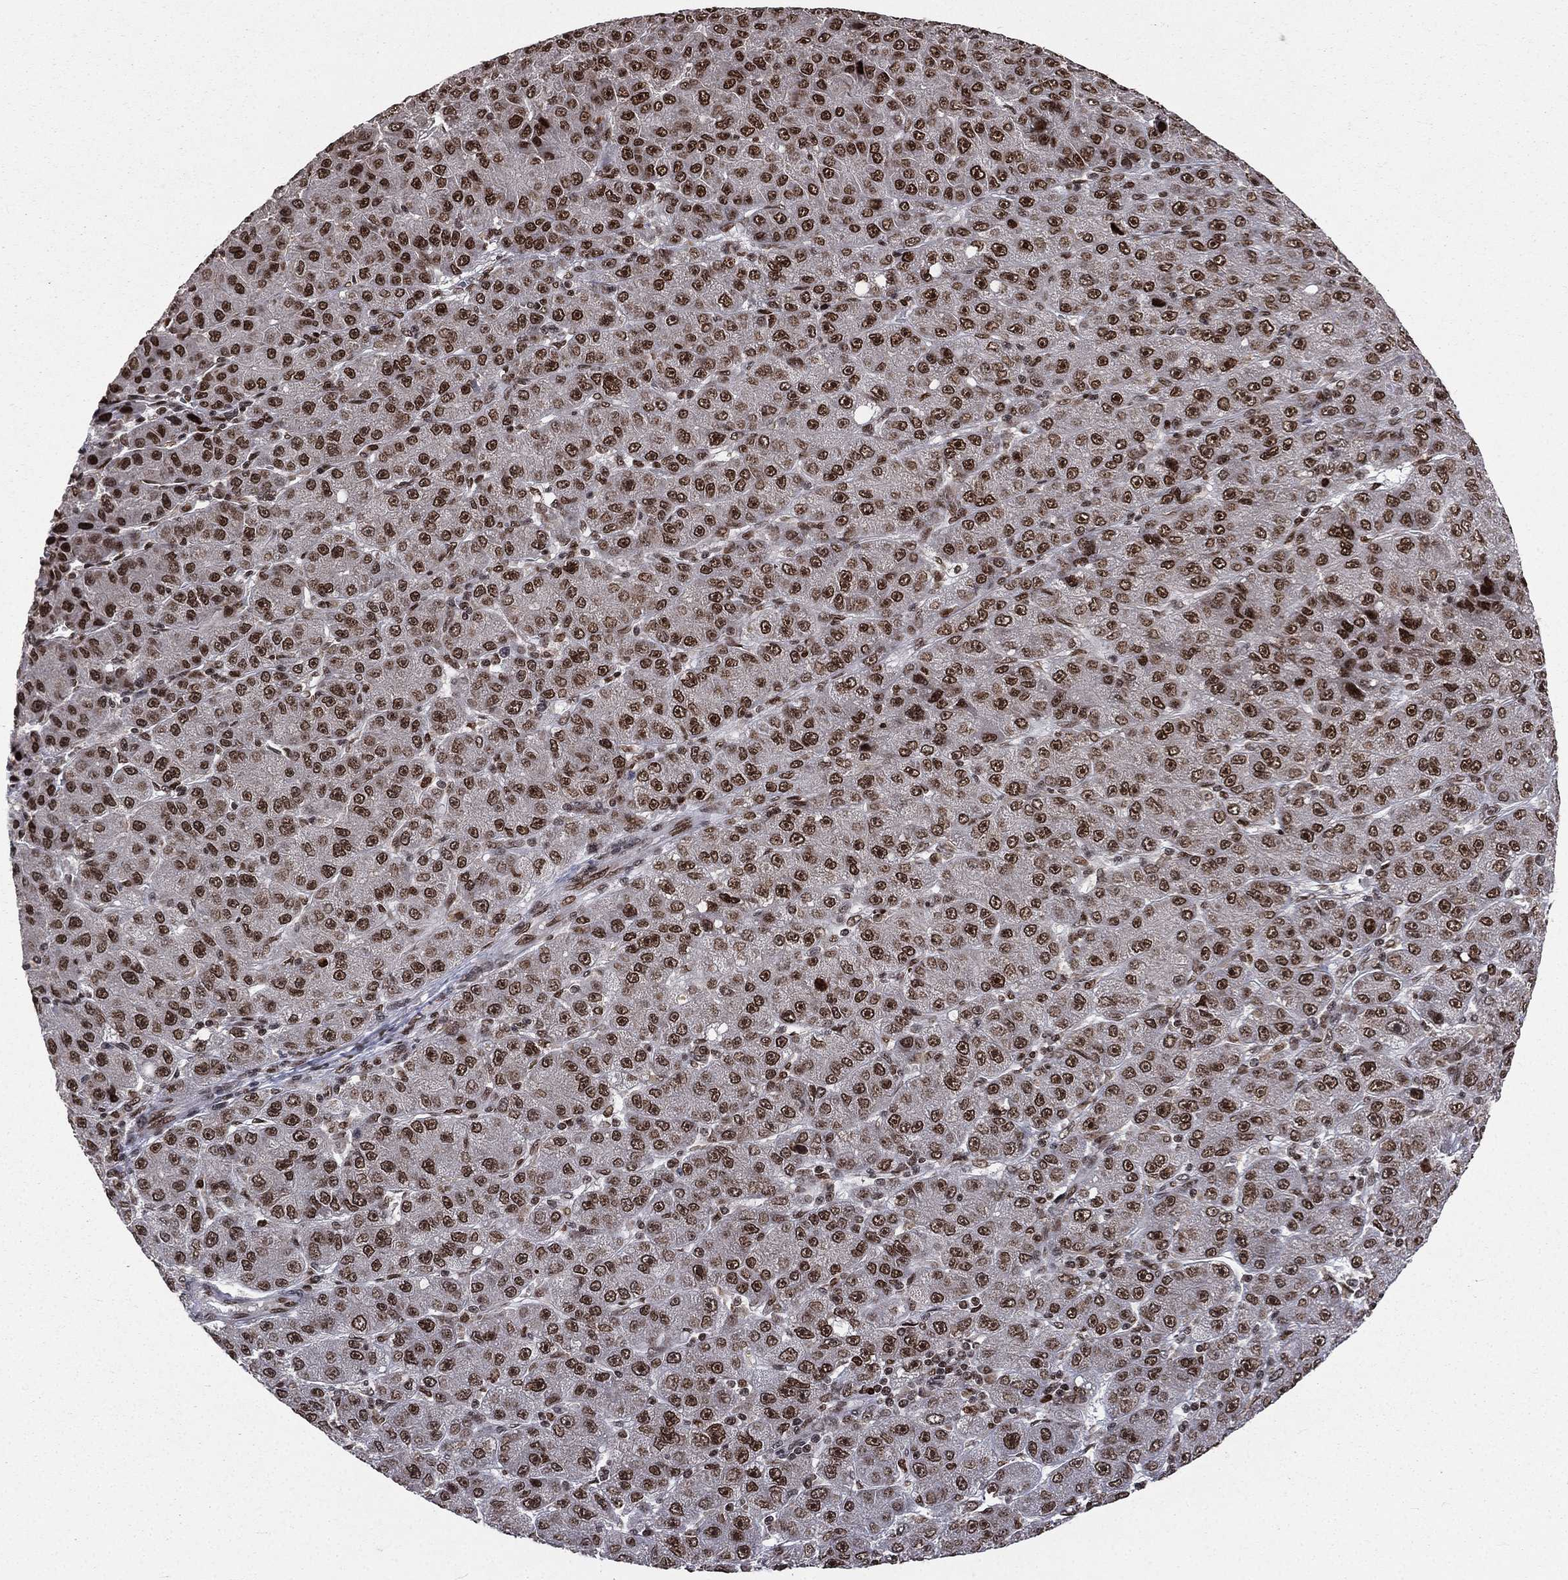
{"staining": {"intensity": "strong", "quantity": ">75%", "location": "nuclear"}, "tissue": "liver cancer", "cell_type": "Tumor cells", "image_type": "cancer", "snomed": [{"axis": "morphology", "description": "Carcinoma, Hepatocellular, NOS"}, {"axis": "topography", "description": "Liver"}], "caption": "Immunohistochemistry (IHC) photomicrograph of hepatocellular carcinoma (liver) stained for a protein (brown), which displays high levels of strong nuclear expression in about >75% of tumor cells.", "gene": "POLB", "patient": {"sex": "male", "age": 67}}